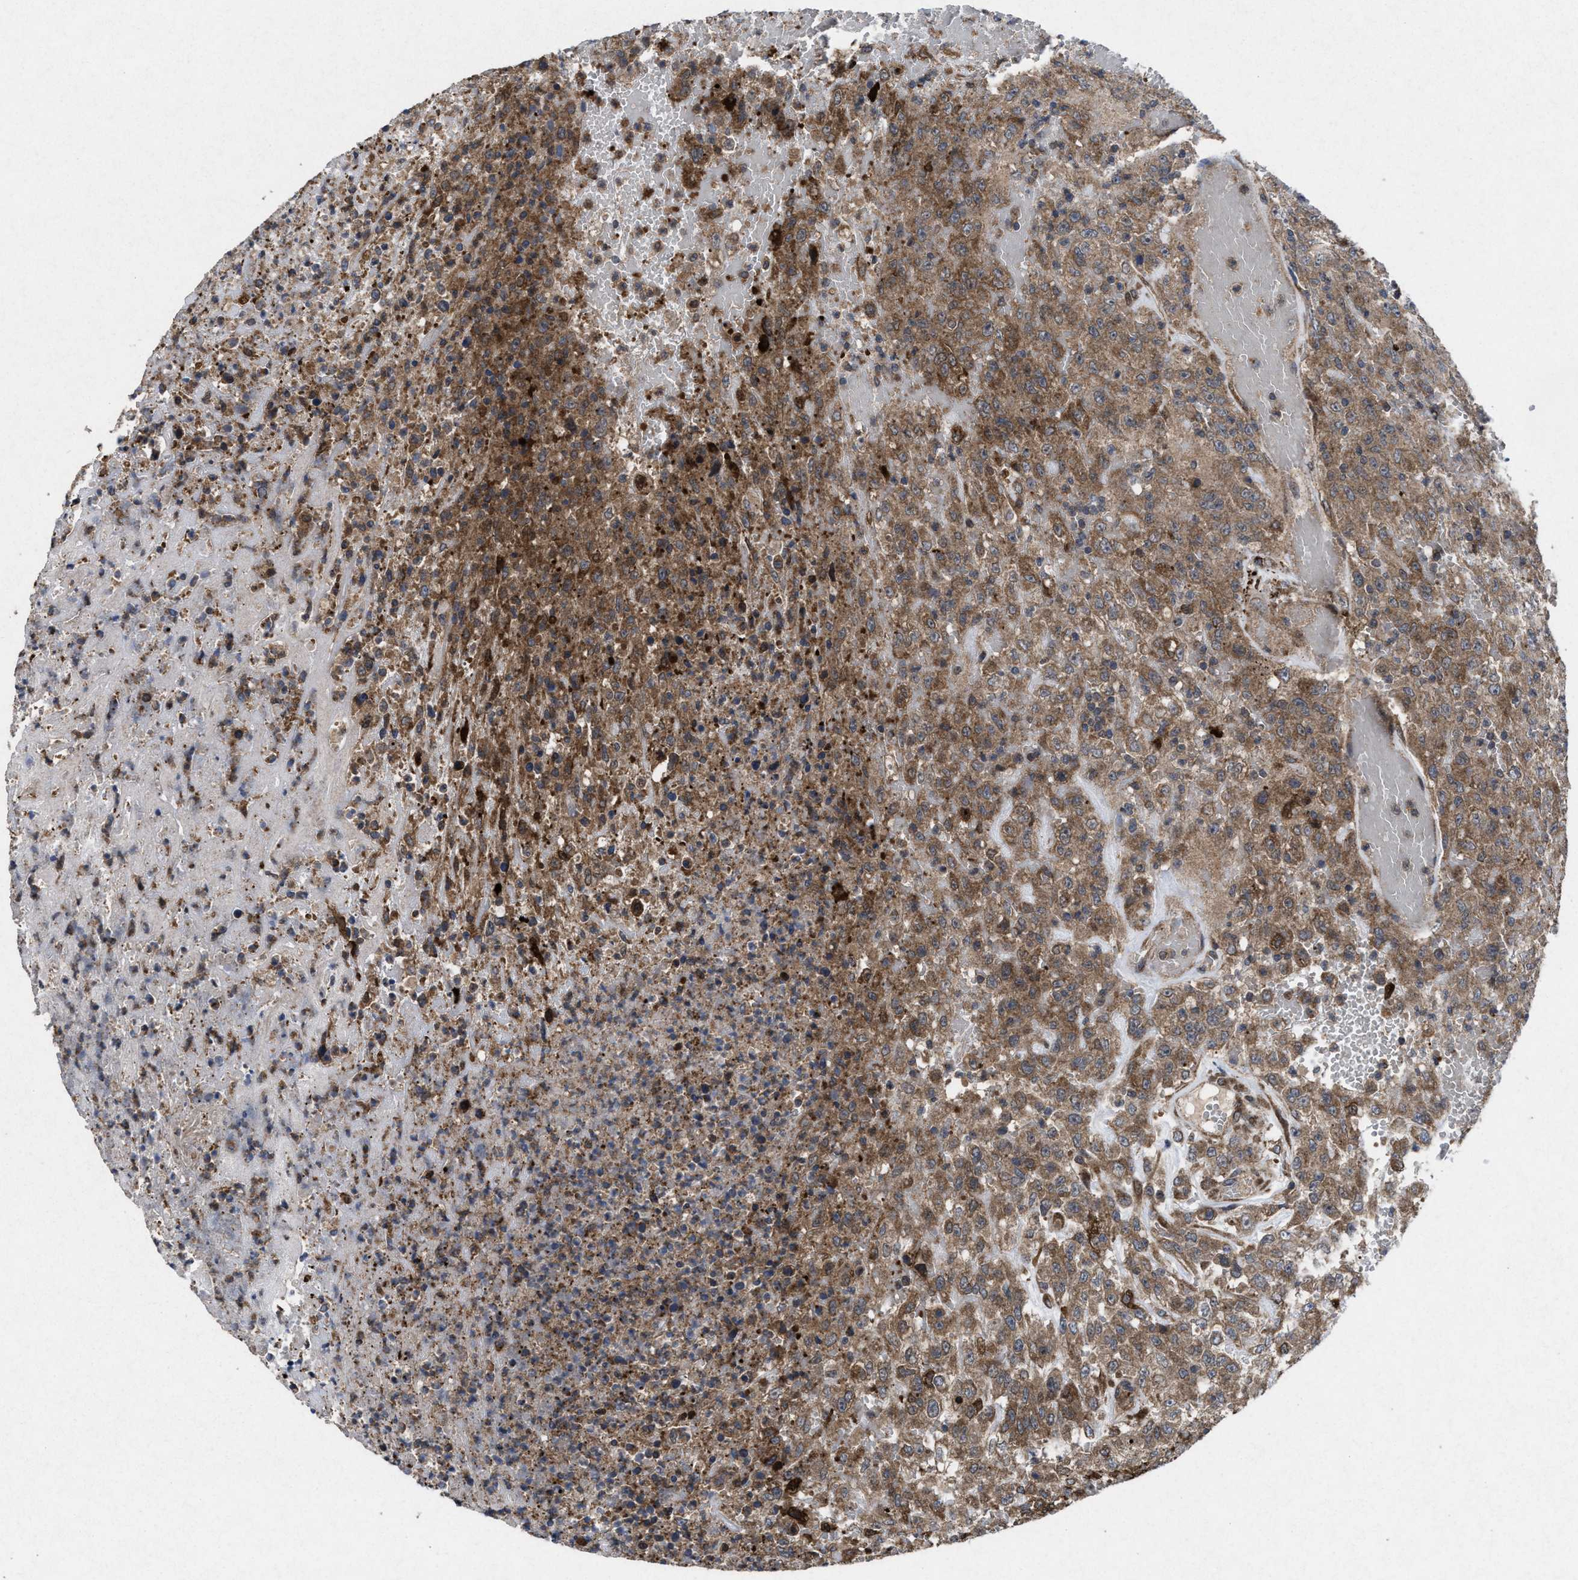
{"staining": {"intensity": "moderate", "quantity": ">75%", "location": "cytoplasmic/membranous"}, "tissue": "urothelial cancer", "cell_type": "Tumor cells", "image_type": "cancer", "snomed": [{"axis": "morphology", "description": "Urothelial carcinoma, High grade"}, {"axis": "topography", "description": "Urinary bladder"}], "caption": "A brown stain highlights moderate cytoplasmic/membranous staining of a protein in urothelial cancer tumor cells. (DAB = brown stain, brightfield microscopy at high magnification).", "gene": "MSI2", "patient": {"sex": "male", "age": 46}}